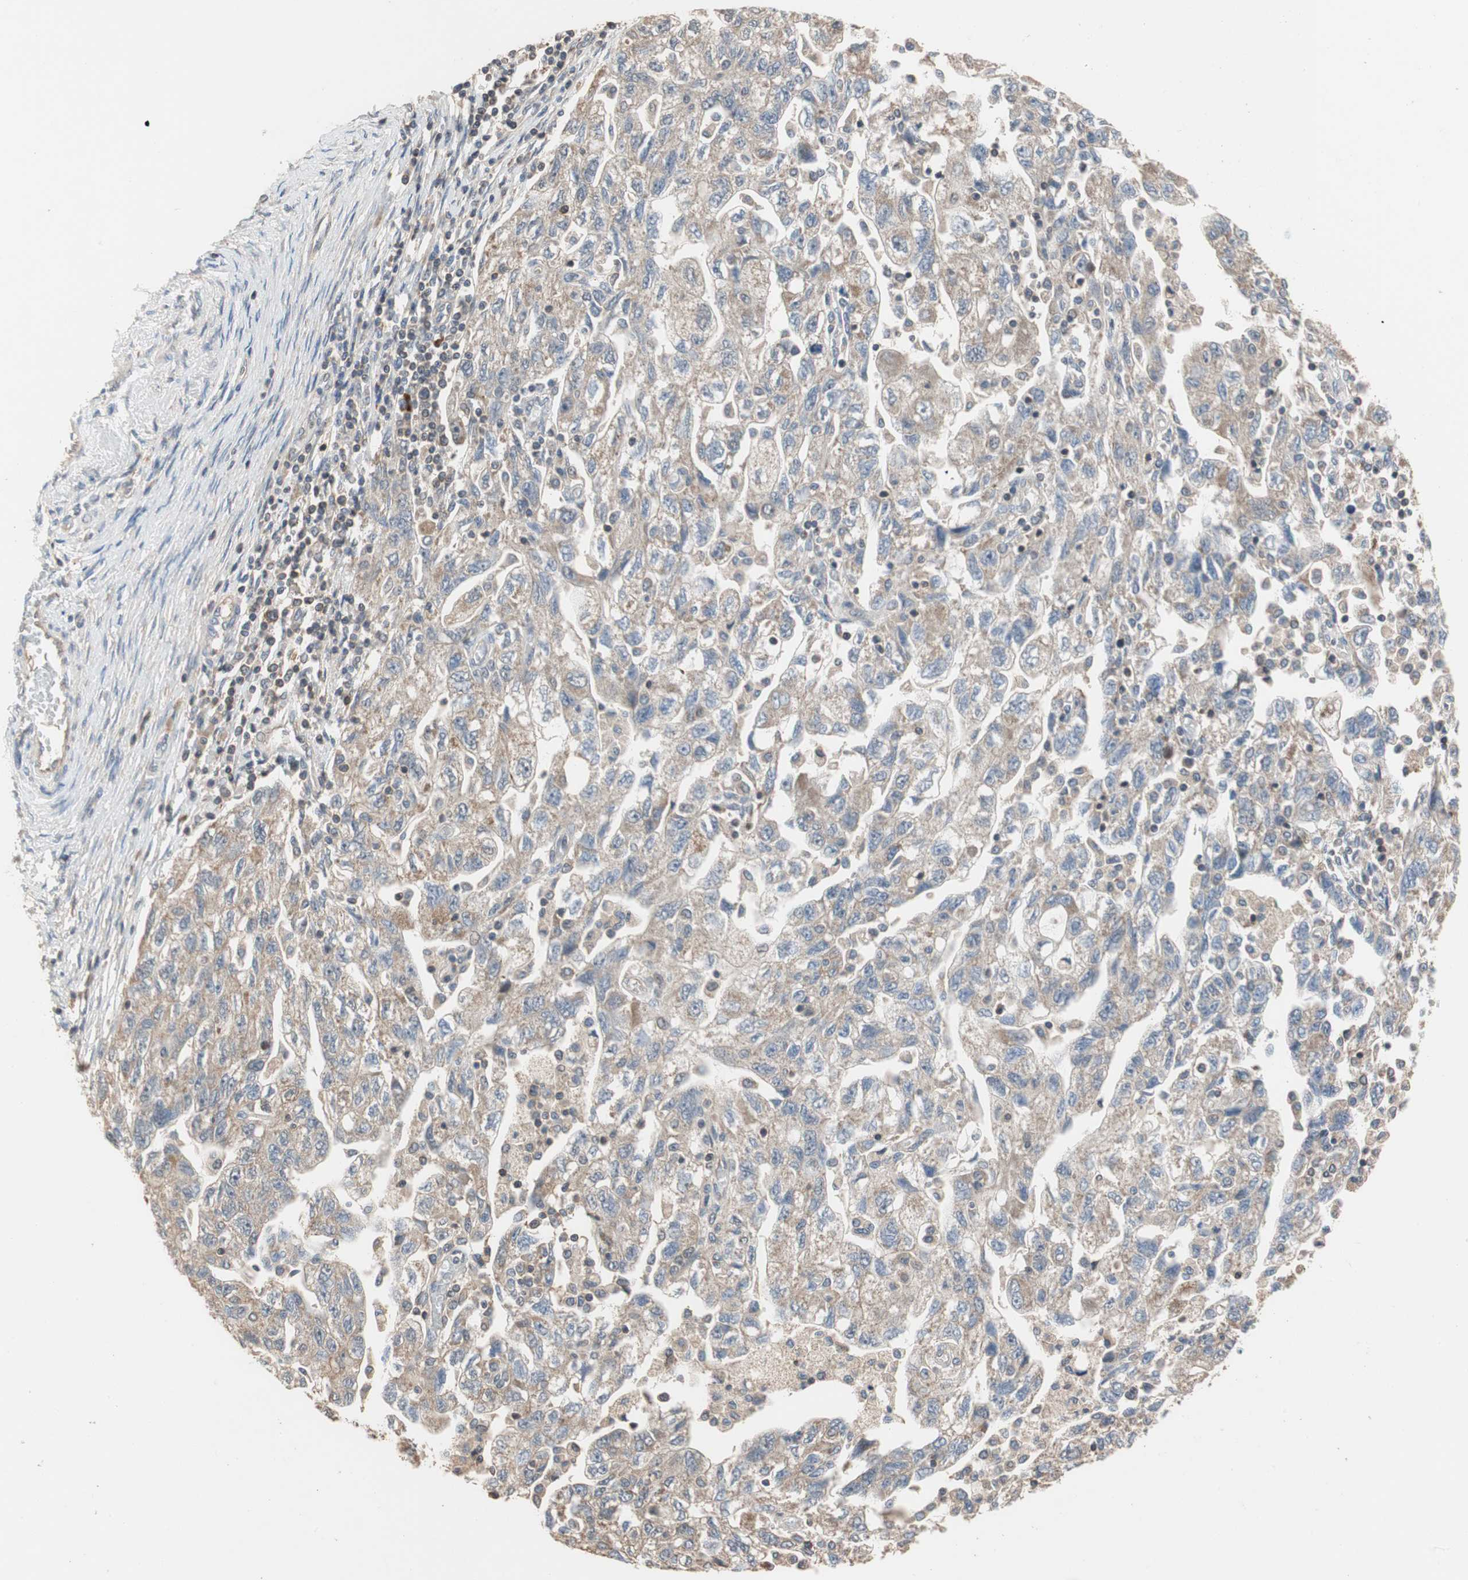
{"staining": {"intensity": "weak", "quantity": ">75%", "location": "cytoplasmic/membranous"}, "tissue": "ovarian cancer", "cell_type": "Tumor cells", "image_type": "cancer", "snomed": [{"axis": "morphology", "description": "Carcinoma, NOS"}, {"axis": "morphology", "description": "Cystadenocarcinoma, serous, NOS"}, {"axis": "topography", "description": "Ovary"}], "caption": "There is low levels of weak cytoplasmic/membranous staining in tumor cells of ovarian cancer (carcinoma), as demonstrated by immunohistochemical staining (brown color).", "gene": "MAP4K2", "patient": {"sex": "female", "age": 69}}